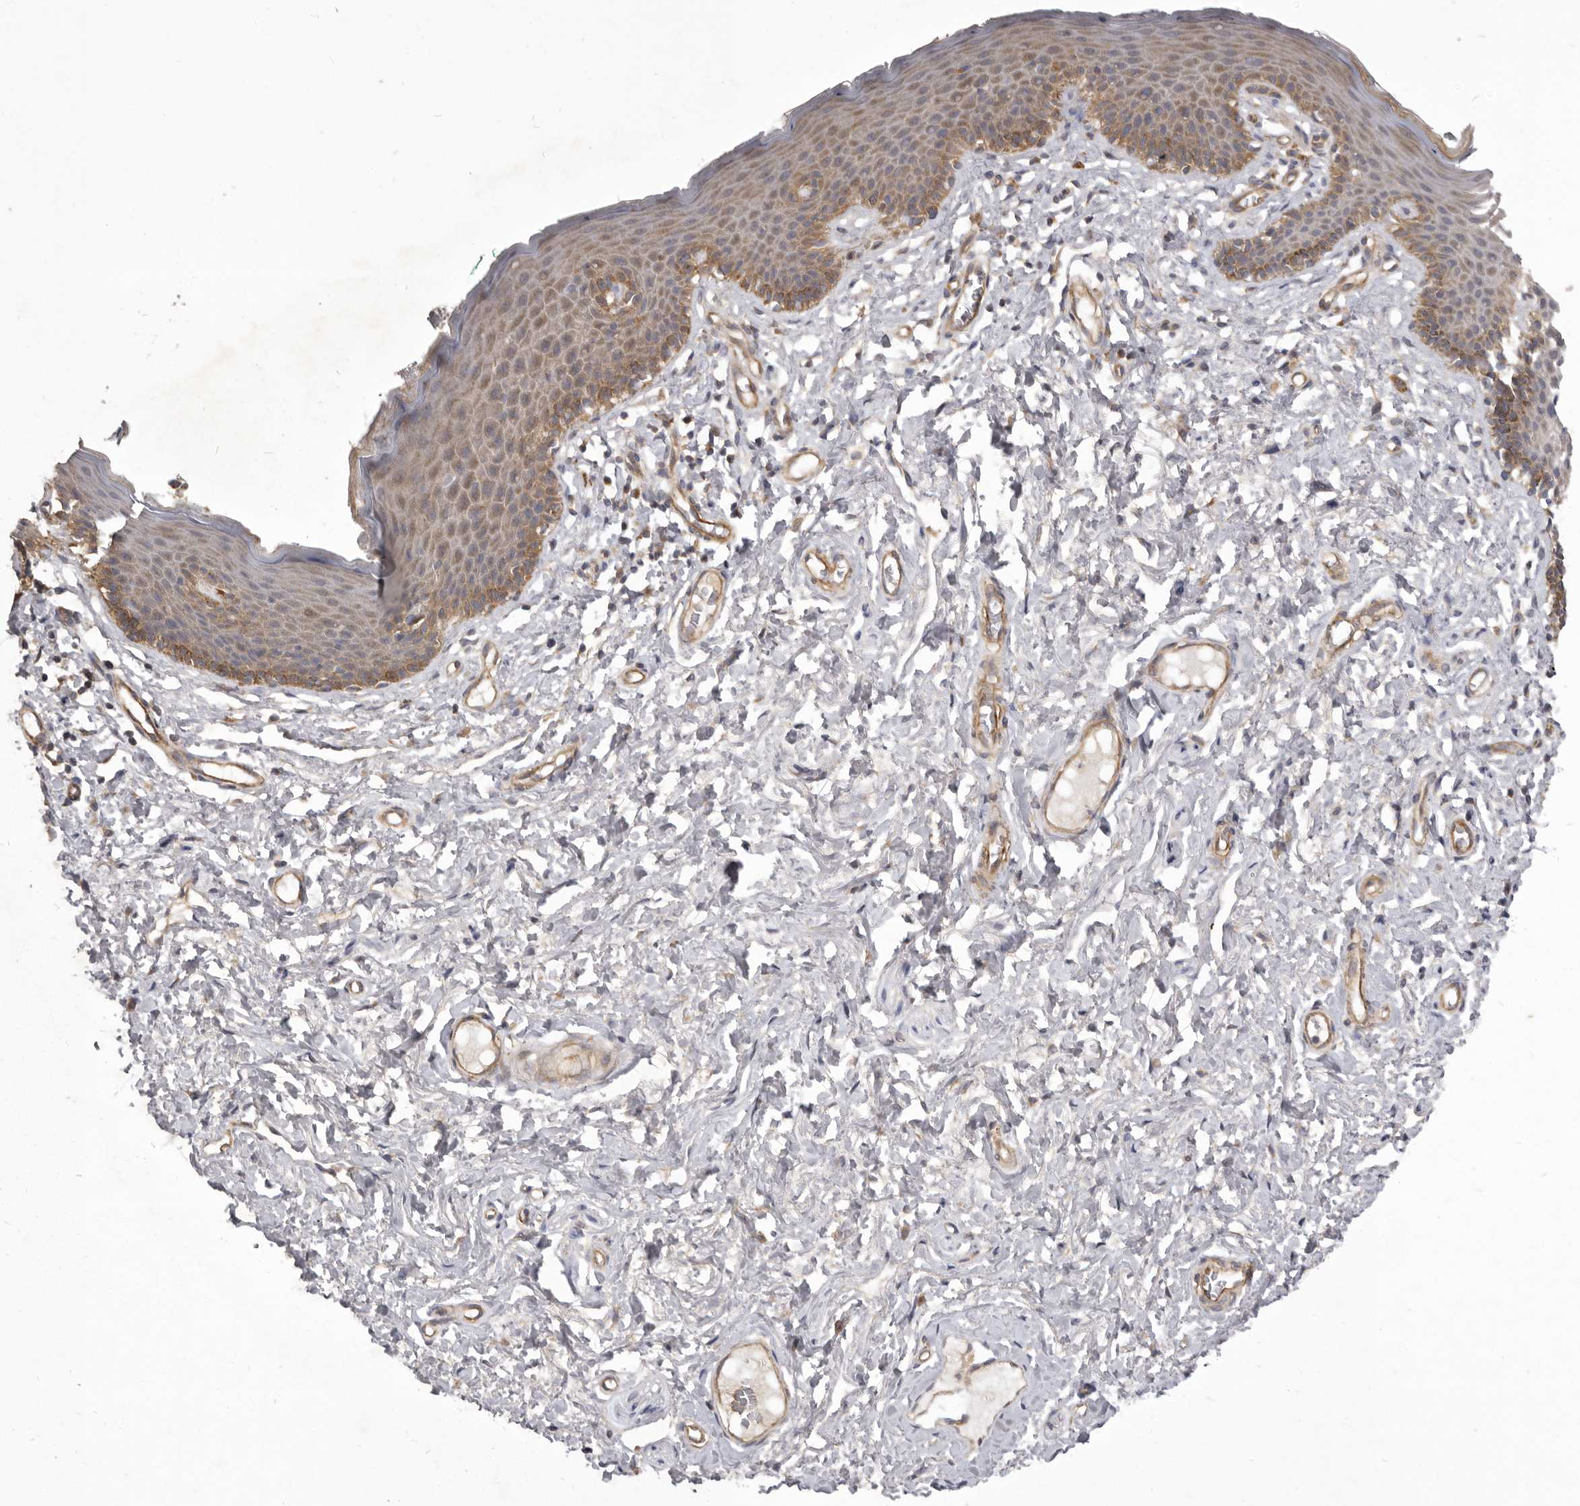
{"staining": {"intensity": "moderate", "quantity": ">75%", "location": "cytoplasmic/membranous"}, "tissue": "skin", "cell_type": "Epidermal cells", "image_type": "normal", "snomed": [{"axis": "morphology", "description": "Normal tissue, NOS"}, {"axis": "topography", "description": "Vulva"}], "caption": "Brown immunohistochemical staining in benign skin displays moderate cytoplasmic/membranous staining in about >75% of epidermal cells.", "gene": "VPS45", "patient": {"sex": "female", "age": 66}}